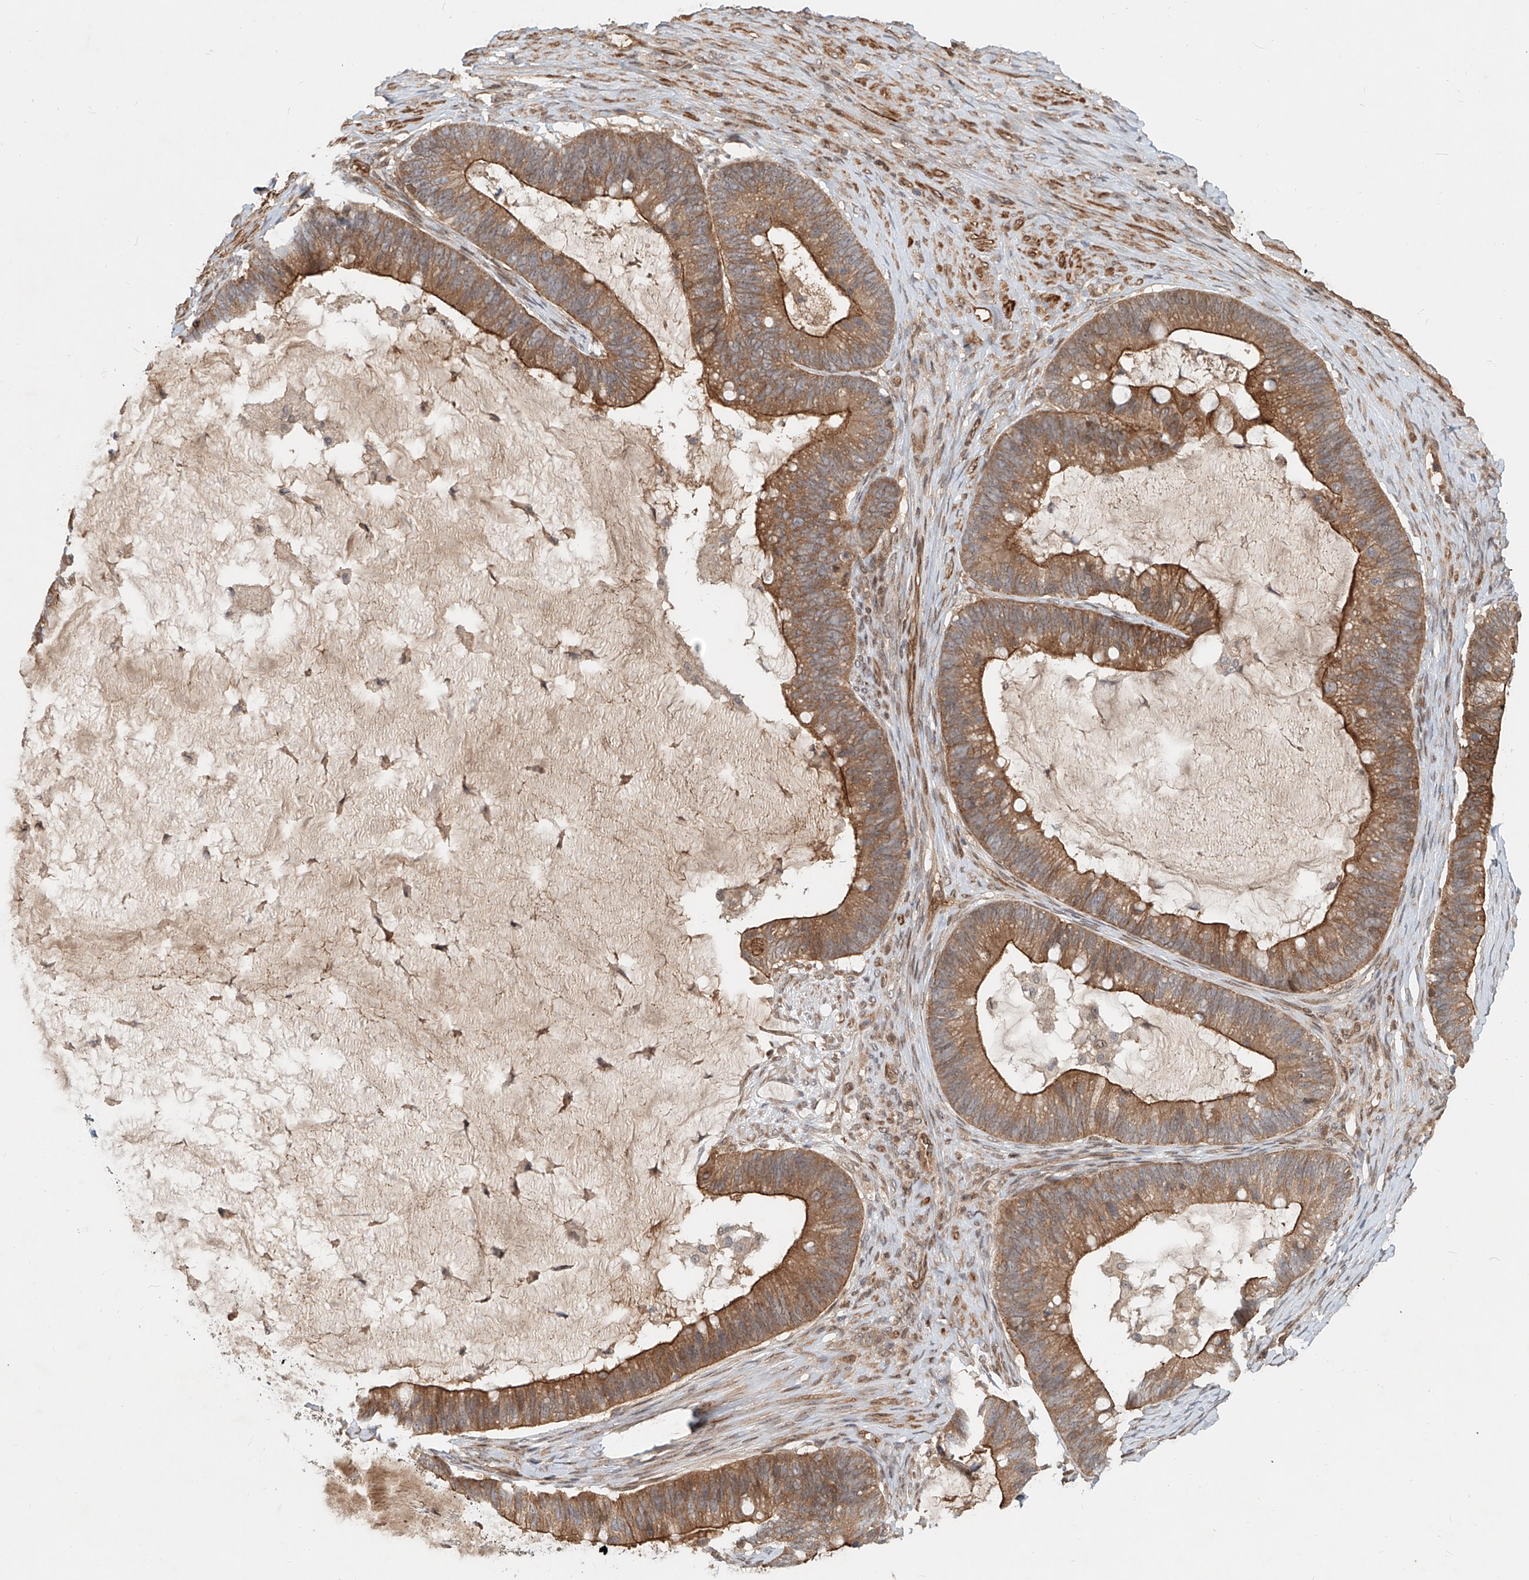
{"staining": {"intensity": "moderate", "quantity": ">75%", "location": "cytoplasmic/membranous"}, "tissue": "ovarian cancer", "cell_type": "Tumor cells", "image_type": "cancer", "snomed": [{"axis": "morphology", "description": "Cystadenocarcinoma, mucinous, NOS"}, {"axis": "topography", "description": "Ovary"}], "caption": "Moderate cytoplasmic/membranous positivity for a protein is present in about >75% of tumor cells of ovarian mucinous cystadenocarcinoma using IHC.", "gene": "SASH1", "patient": {"sex": "female", "age": 61}}